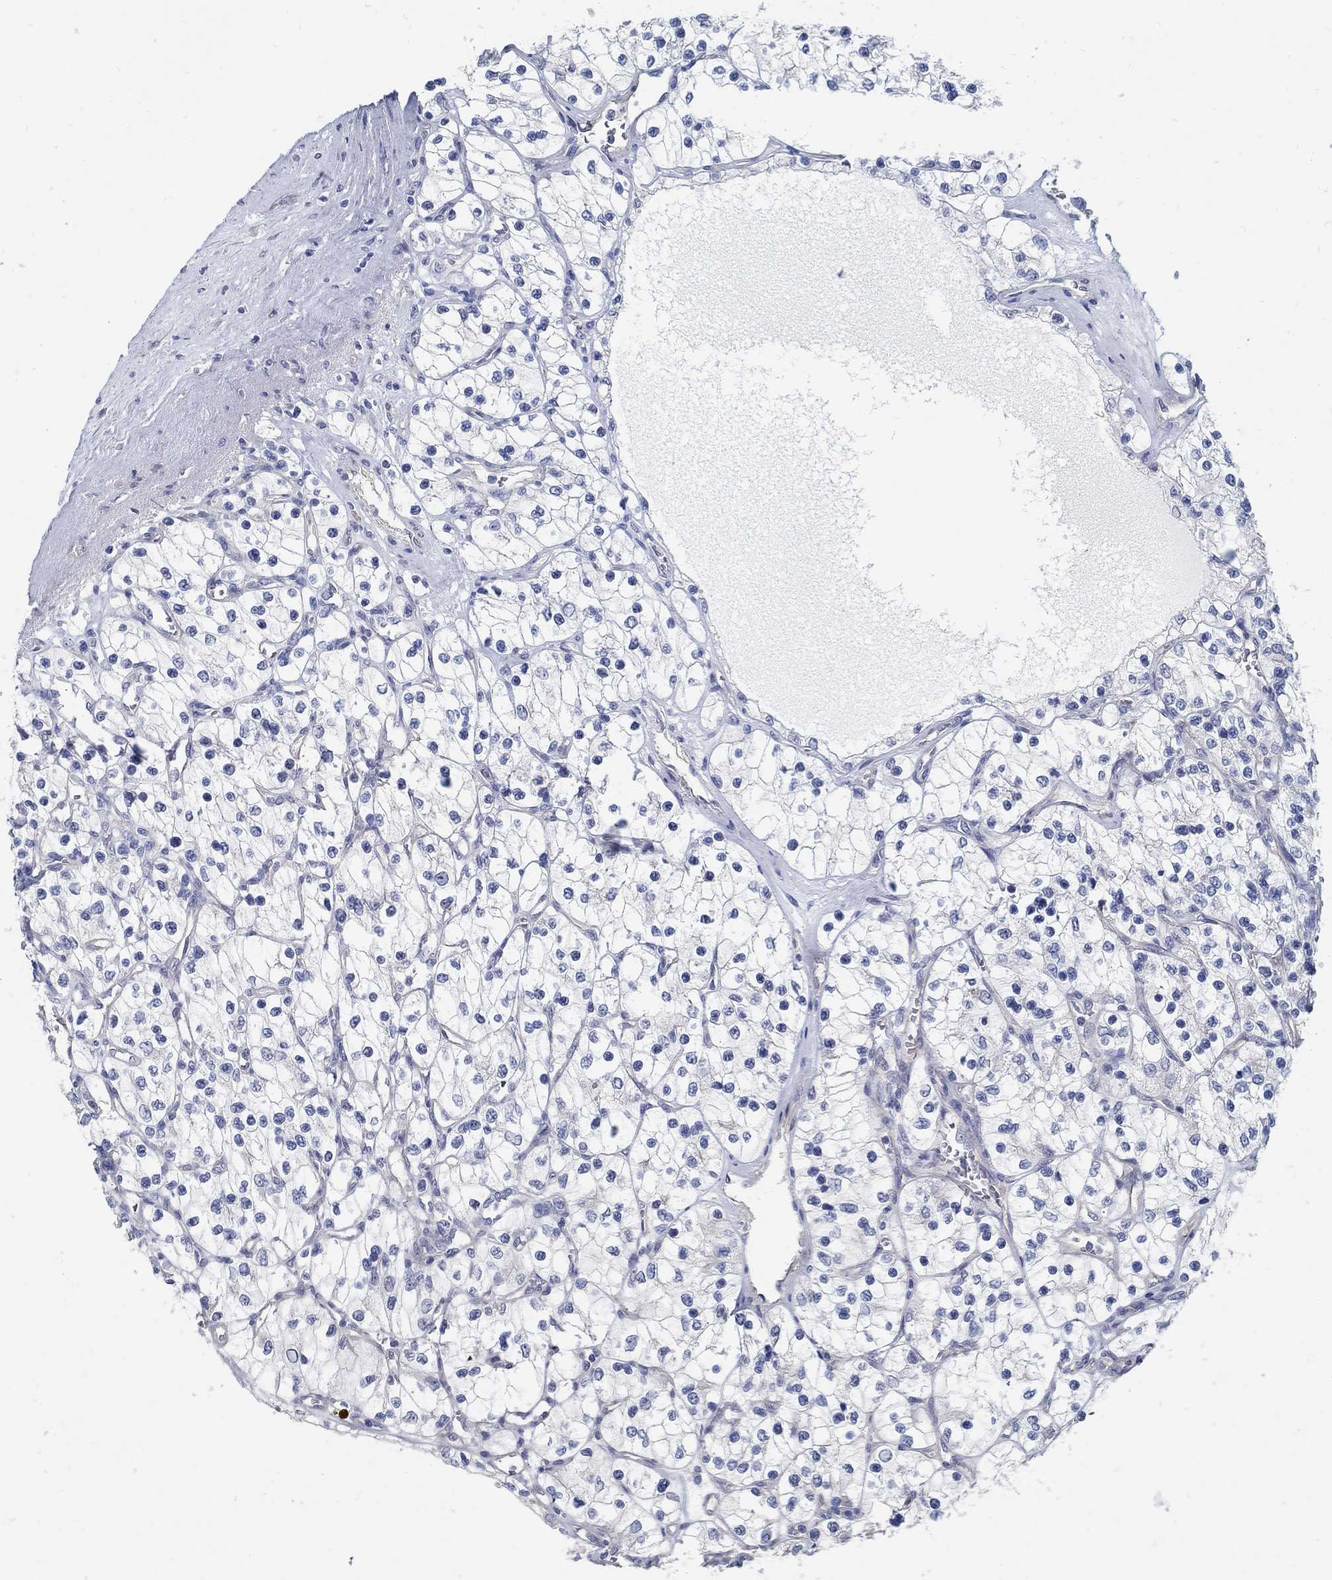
{"staining": {"intensity": "negative", "quantity": "none", "location": "none"}, "tissue": "renal cancer", "cell_type": "Tumor cells", "image_type": "cancer", "snomed": [{"axis": "morphology", "description": "Adenocarcinoma, NOS"}, {"axis": "topography", "description": "Kidney"}], "caption": "The IHC image has no significant staining in tumor cells of renal adenocarcinoma tissue. Nuclei are stained in blue.", "gene": "C15orf39", "patient": {"sex": "female", "age": 69}}